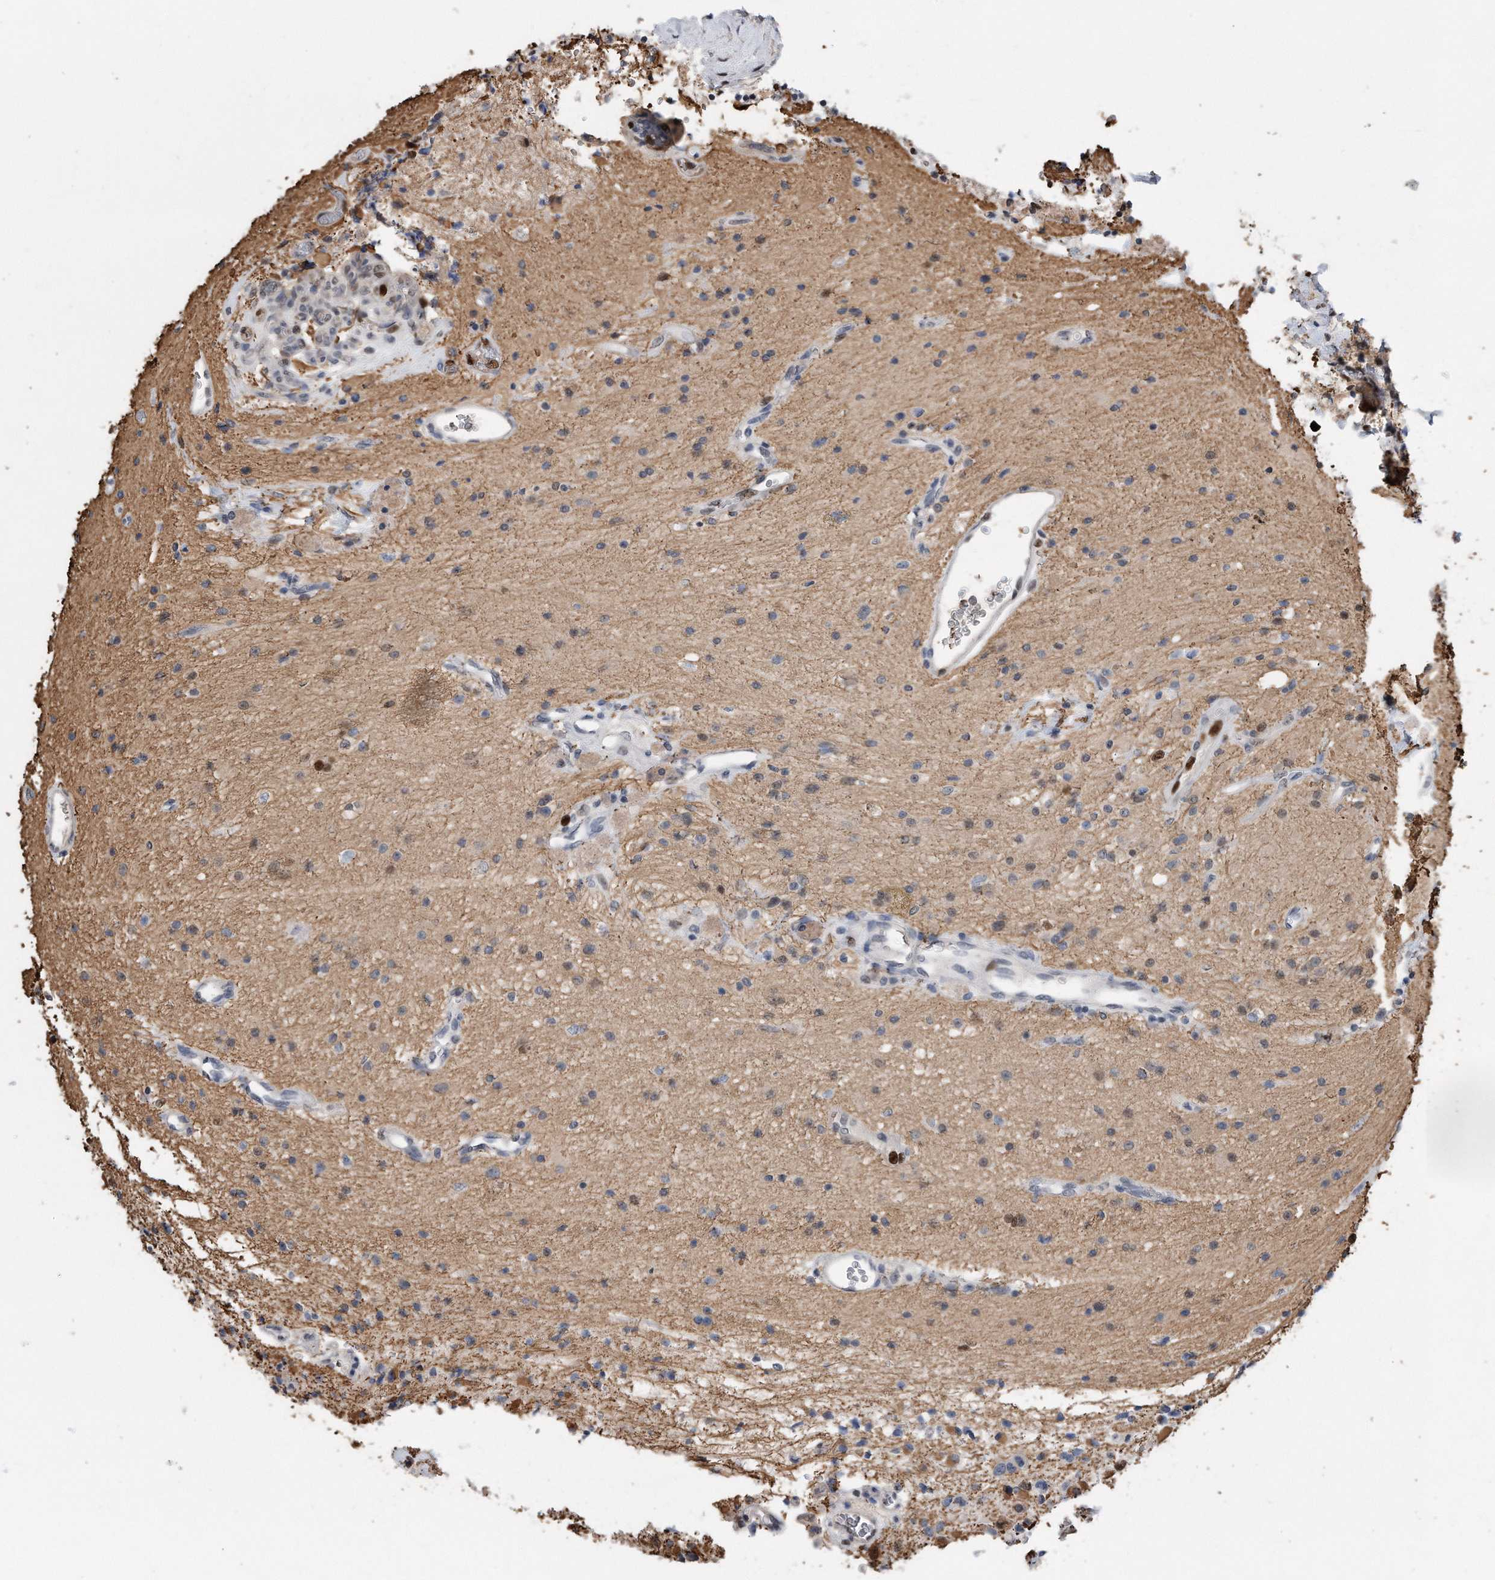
{"staining": {"intensity": "negative", "quantity": "none", "location": "none"}, "tissue": "glioma", "cell_type": "Tumor cells", "image_type": "cancer", "snomed": [{"axis": "morphology", "description": "Glioma, malignant, High grade"}, {"axis": "topography", "description": "Brain"}], "caption": "Tumor cells are negative for brown protein staining in malignant high-grade glioma.", "gene": "PCNA", "patient": {"sex": "male", "age": 34}}